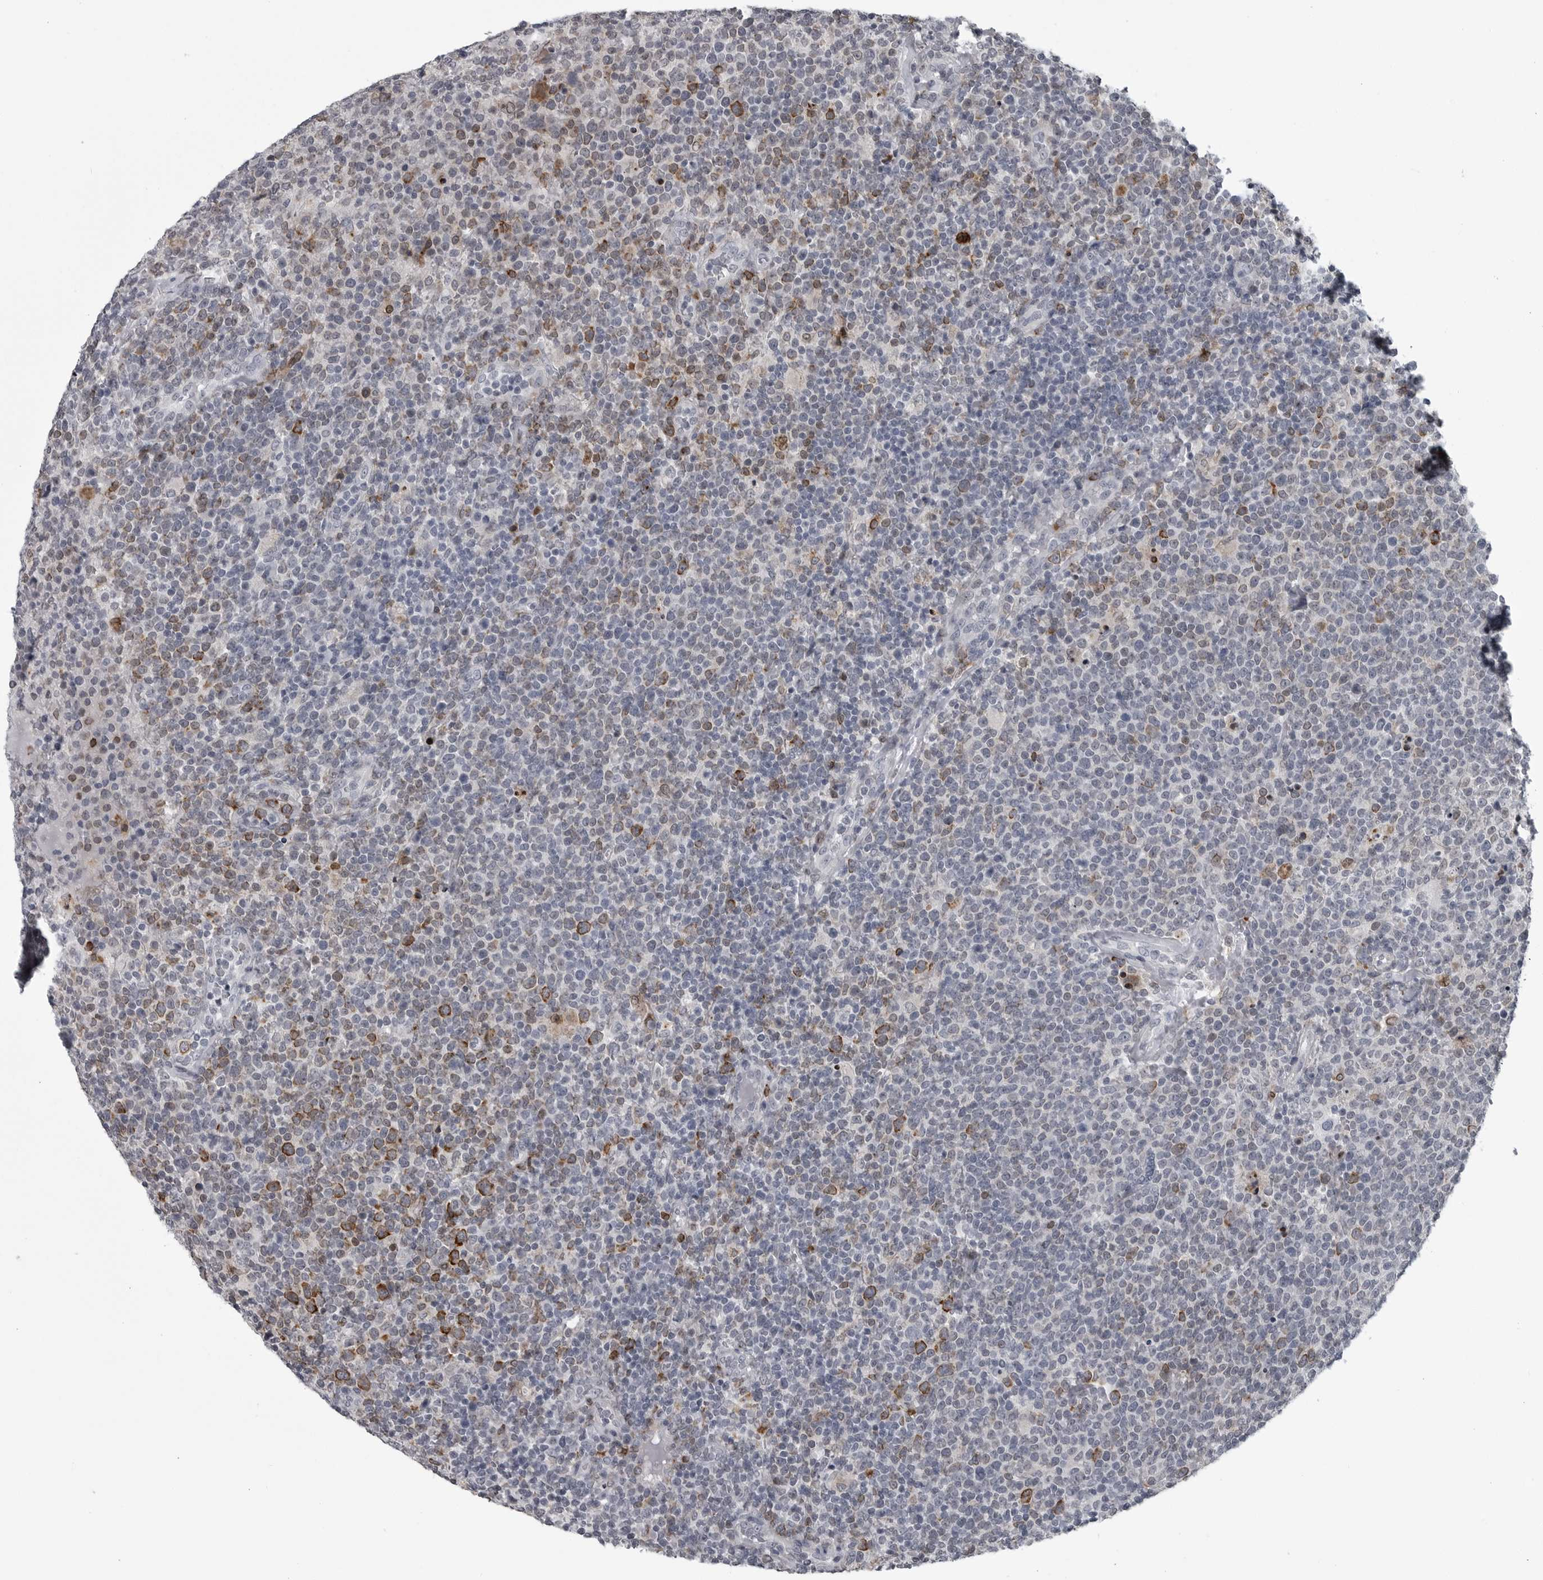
{"staining": {"intensity": "moderate", "quantity": "<25%", "location": "cytoplasmic/membranous"}, "tissue": "lymphoma", "cell_type": "Tumor cells", "image_type": "cancer", "snomed": [{"axis": "morphology", "description": "Malignant lymphoma, non-Hodgkin's type, High grade"}, {"axis": "topography", "description": "Lymph node"}], "caption": "Brown immunohistochemical staining in human lymphoma exhibits moderate cytoplasmic/membranous positivity in approximately <25% of tumor cells.", "gene": "LYSMD1", "patient": {"sex": "male", "age": 61}}